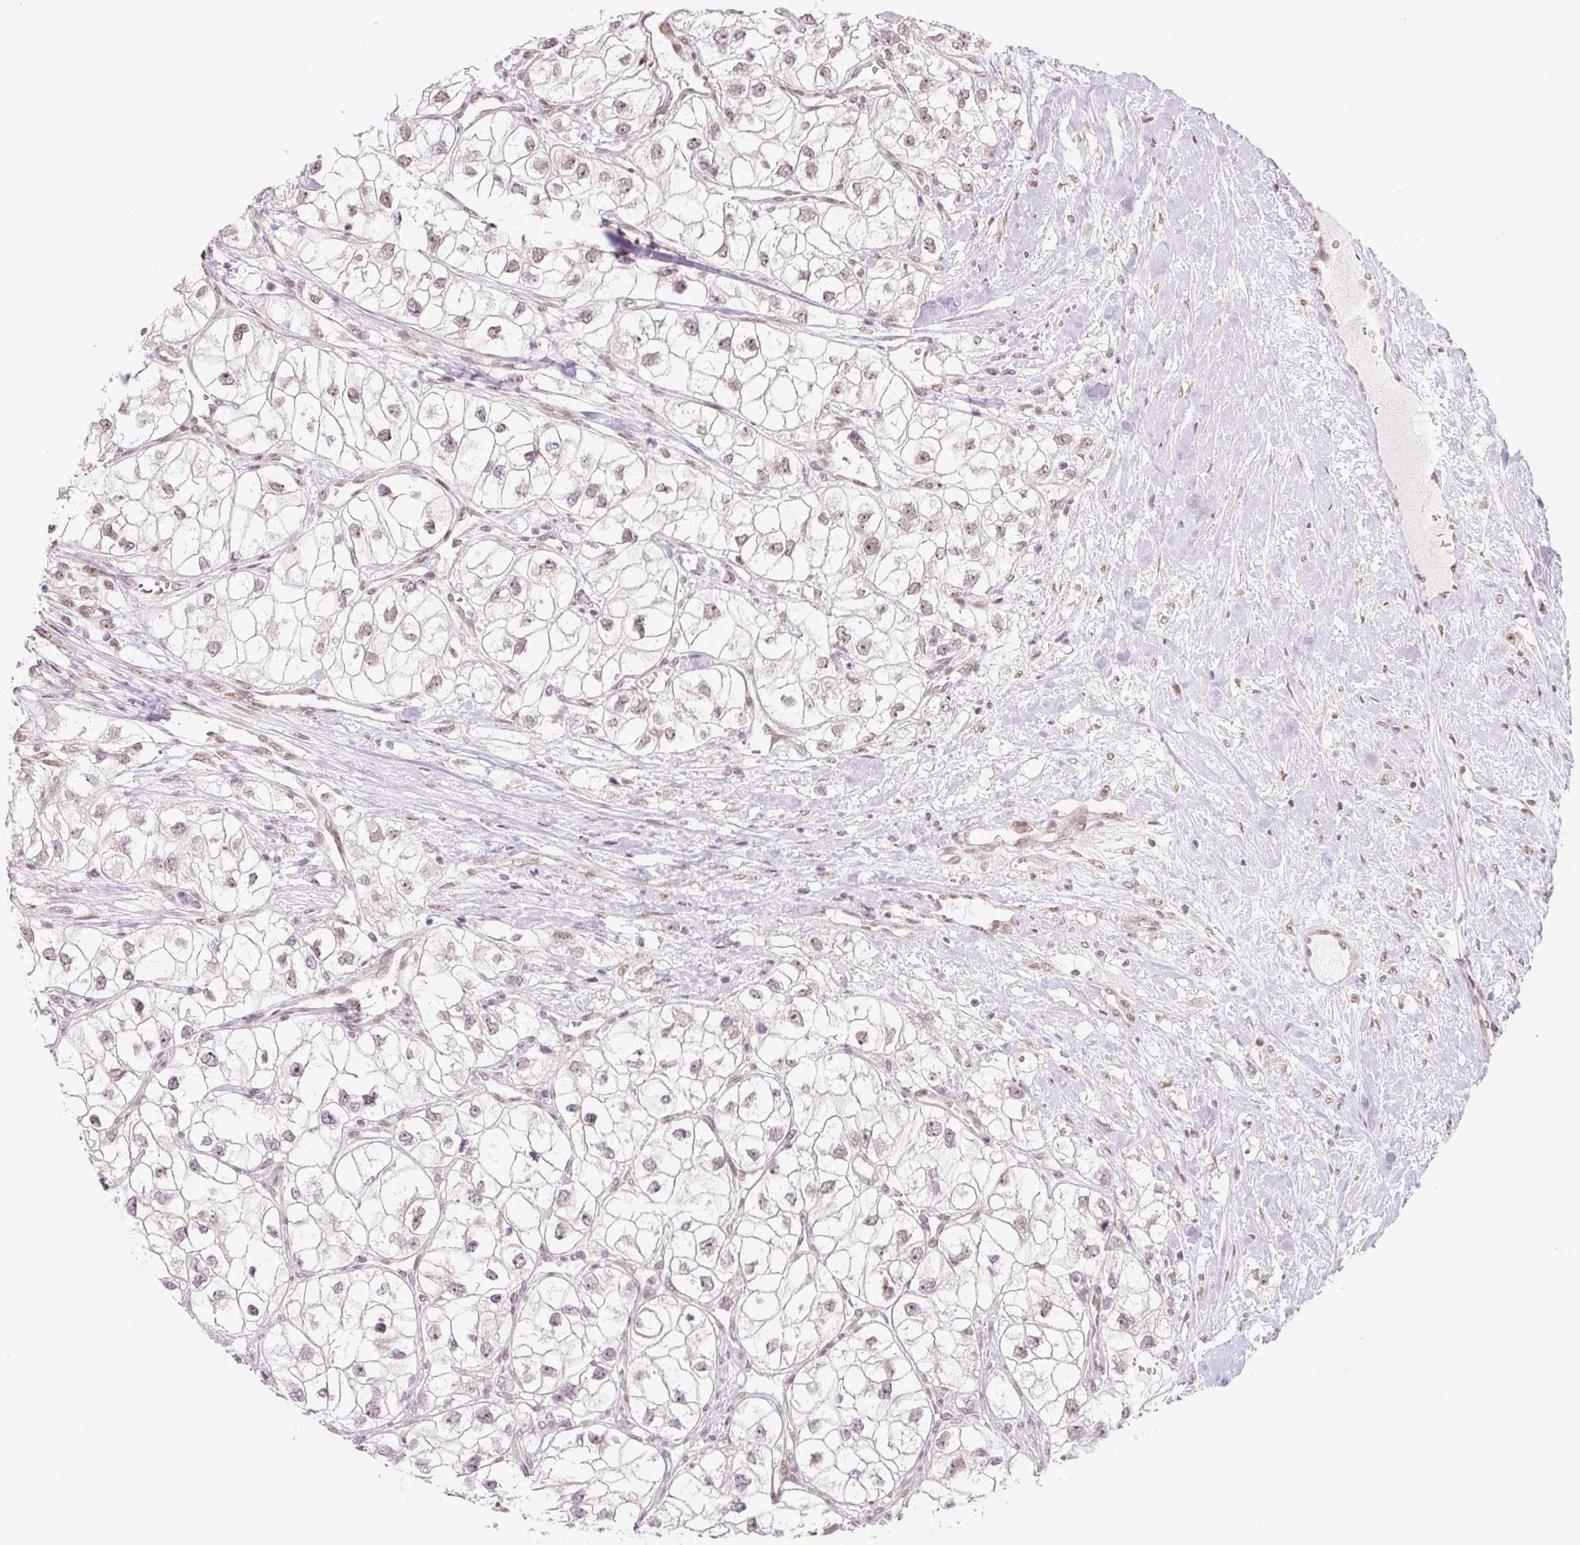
{"staining": {"intensity": "moderate", "quantity": "25%-75%", "location": "nuclear"}, "tissue": "renal cancer", "cell_type": "Tumor cells", "image_type": "cancer", "snomed": [{"axis": "morphology", "description": "Adenocarcinoma, NOS"}, {"axis": "topography", "description": "Kidney"}], "caption": "Renal cancer stained with DAB (3,3'-diaminobenzidine) immunohistochemistry demonstrates medium levels of moderate nuclear positivity in approximately 25%-75% of tumor cells. (Stains: DAB in brown, nuclei in blue, Microscopy: brightfield microscopy at high magnification).", "gene": "TCFL5", "patient": {"sex": "male", "age": 59}}